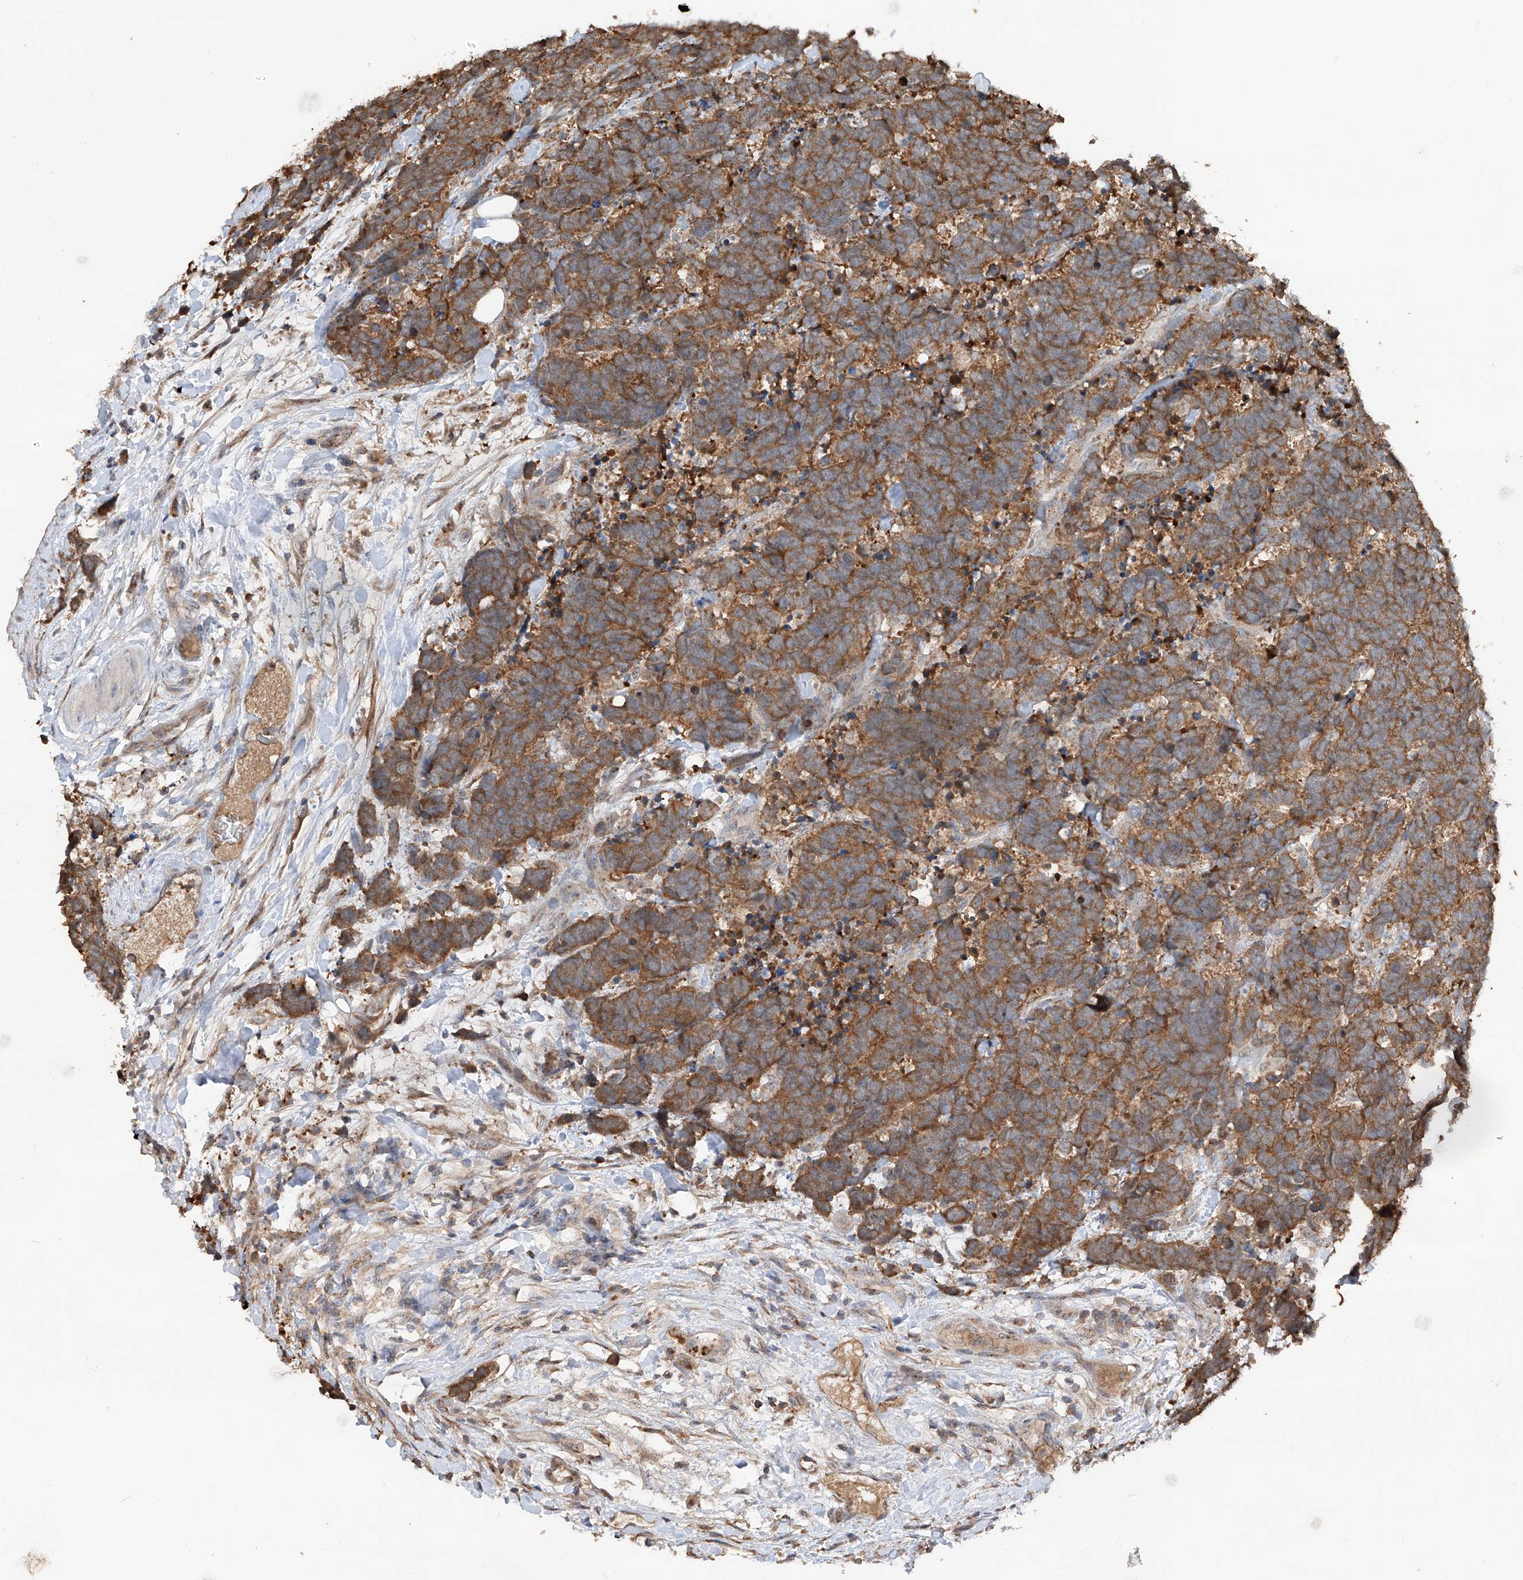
{"staining": {"intensity": "moderate", "quantity": ">75%", "location": "cytoplasmic/membranous"}, "tissue": "carcinoid", "cell_type": "Tumor cells", "image_type": "cancer", "snomed": [{"axis": "morphology", "description": "Carcinoma, NOS"}, {"axis": "morphology", "description": "Carcinoid, malignant, NOS"}, {"axis": "topography", "description": "Urinary bladder"}], "caption": "High-power microscopy captured an IHC micrograph of carcinoid, revealing moderate cytoplasmic/membranous expression in about >75% of tumor cells. Ihc stains the protein of interest in brown and the nuclei are stained blue.", "gene": "EDN1", "patient": {"sex": "male", "age": 57}}